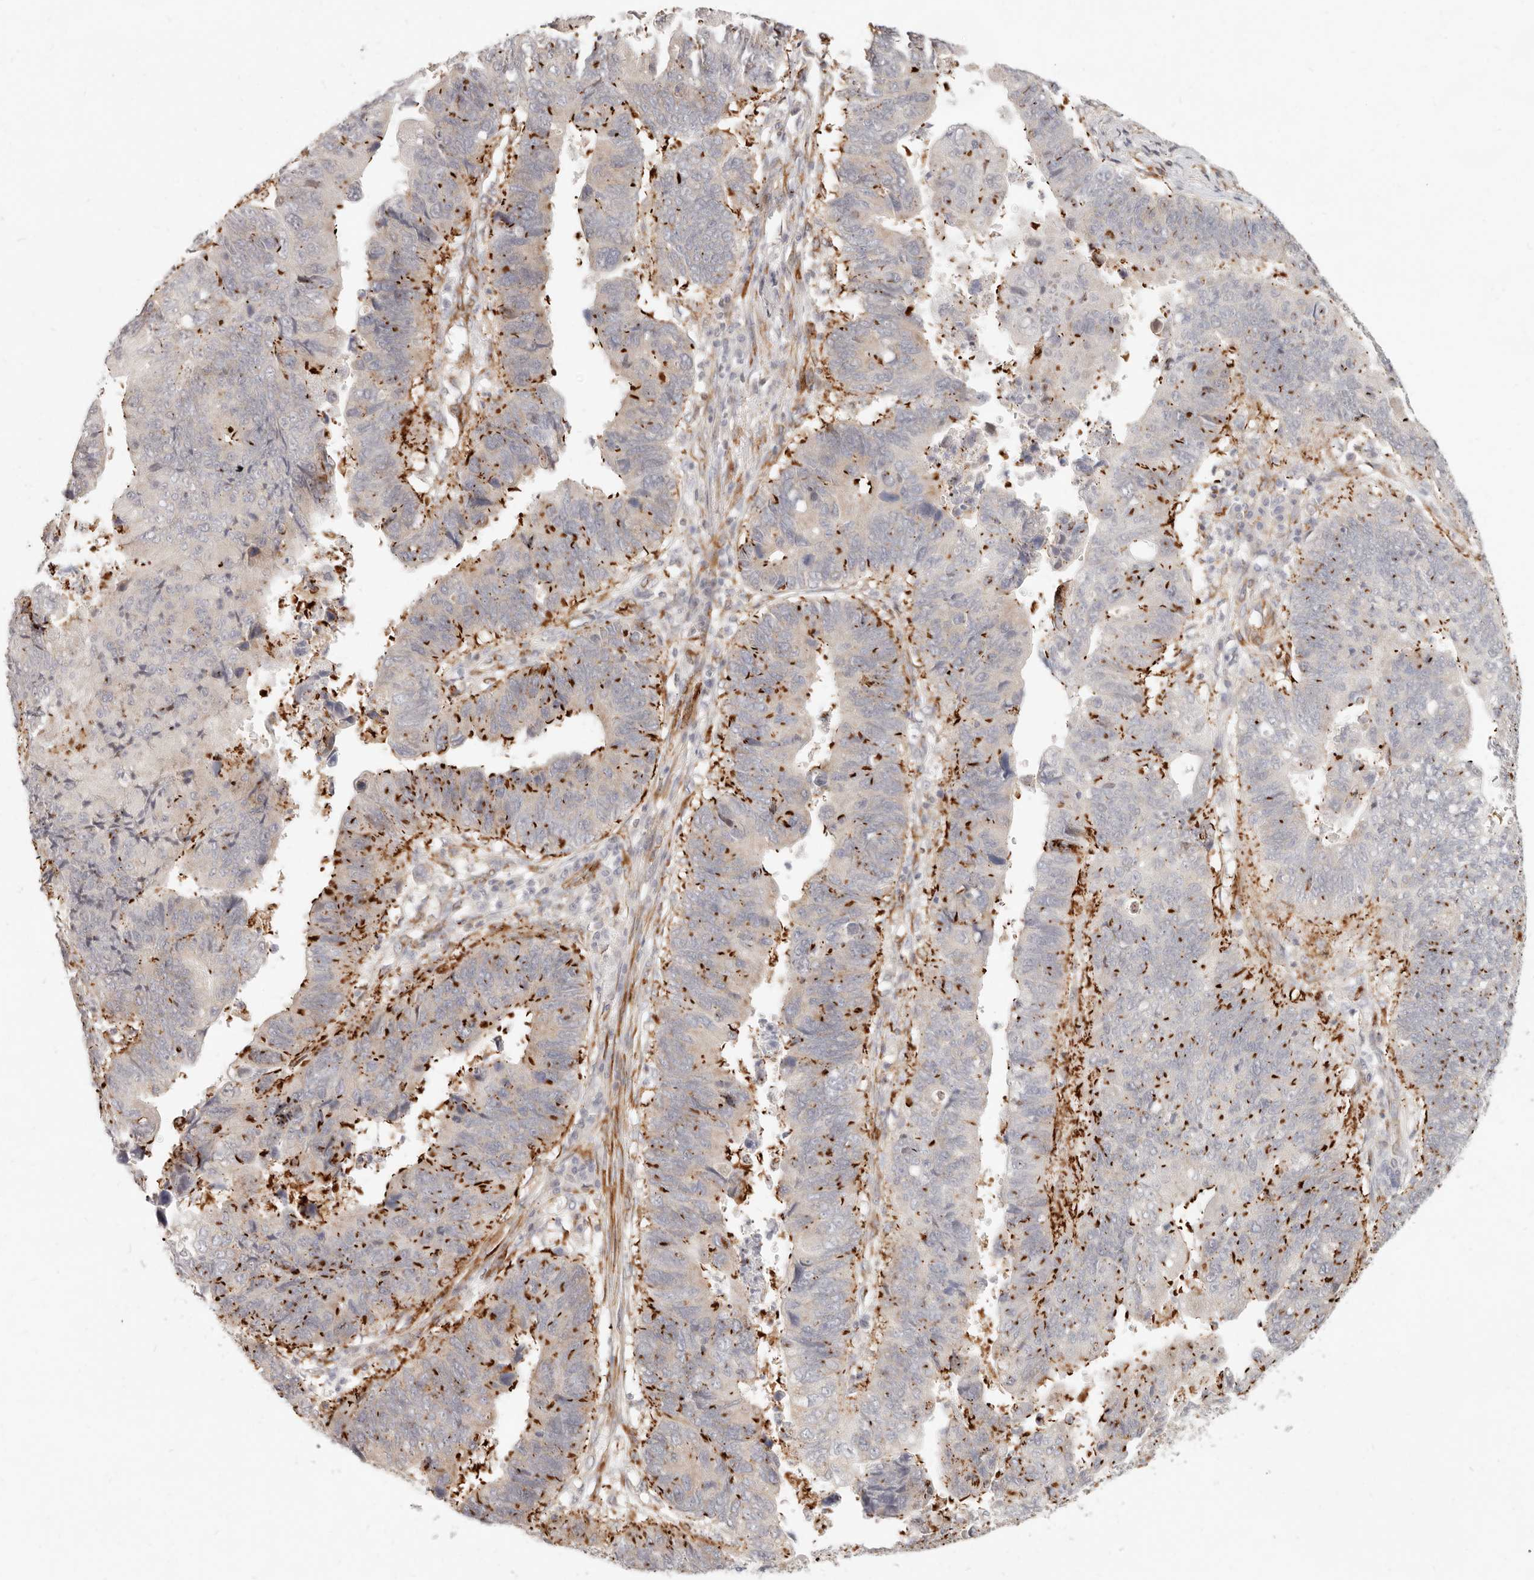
{"staining": {"intensity": "strong", "quantity": "25%-75%", "location": "cytoplasmic/membranous,nuclear"}, "tissue": "stomach cancer", "cell_type": "Tumor cells", "image_type": "cancer", "snomed": [{"axis": "morphology", "description": "Adenocarcinoma, NOS"}, {"axis": "topography", "description": "Stomach"}], "caption": "Tumor cells demonstrate high levels of strong cytoplasmic/membranous and nuclear positivity in approximately 25%-75% of cells in stomach cancer (adenocarcinoma).", "gene": "SASS6", "patient": {"sex": "male", "age": 59}}